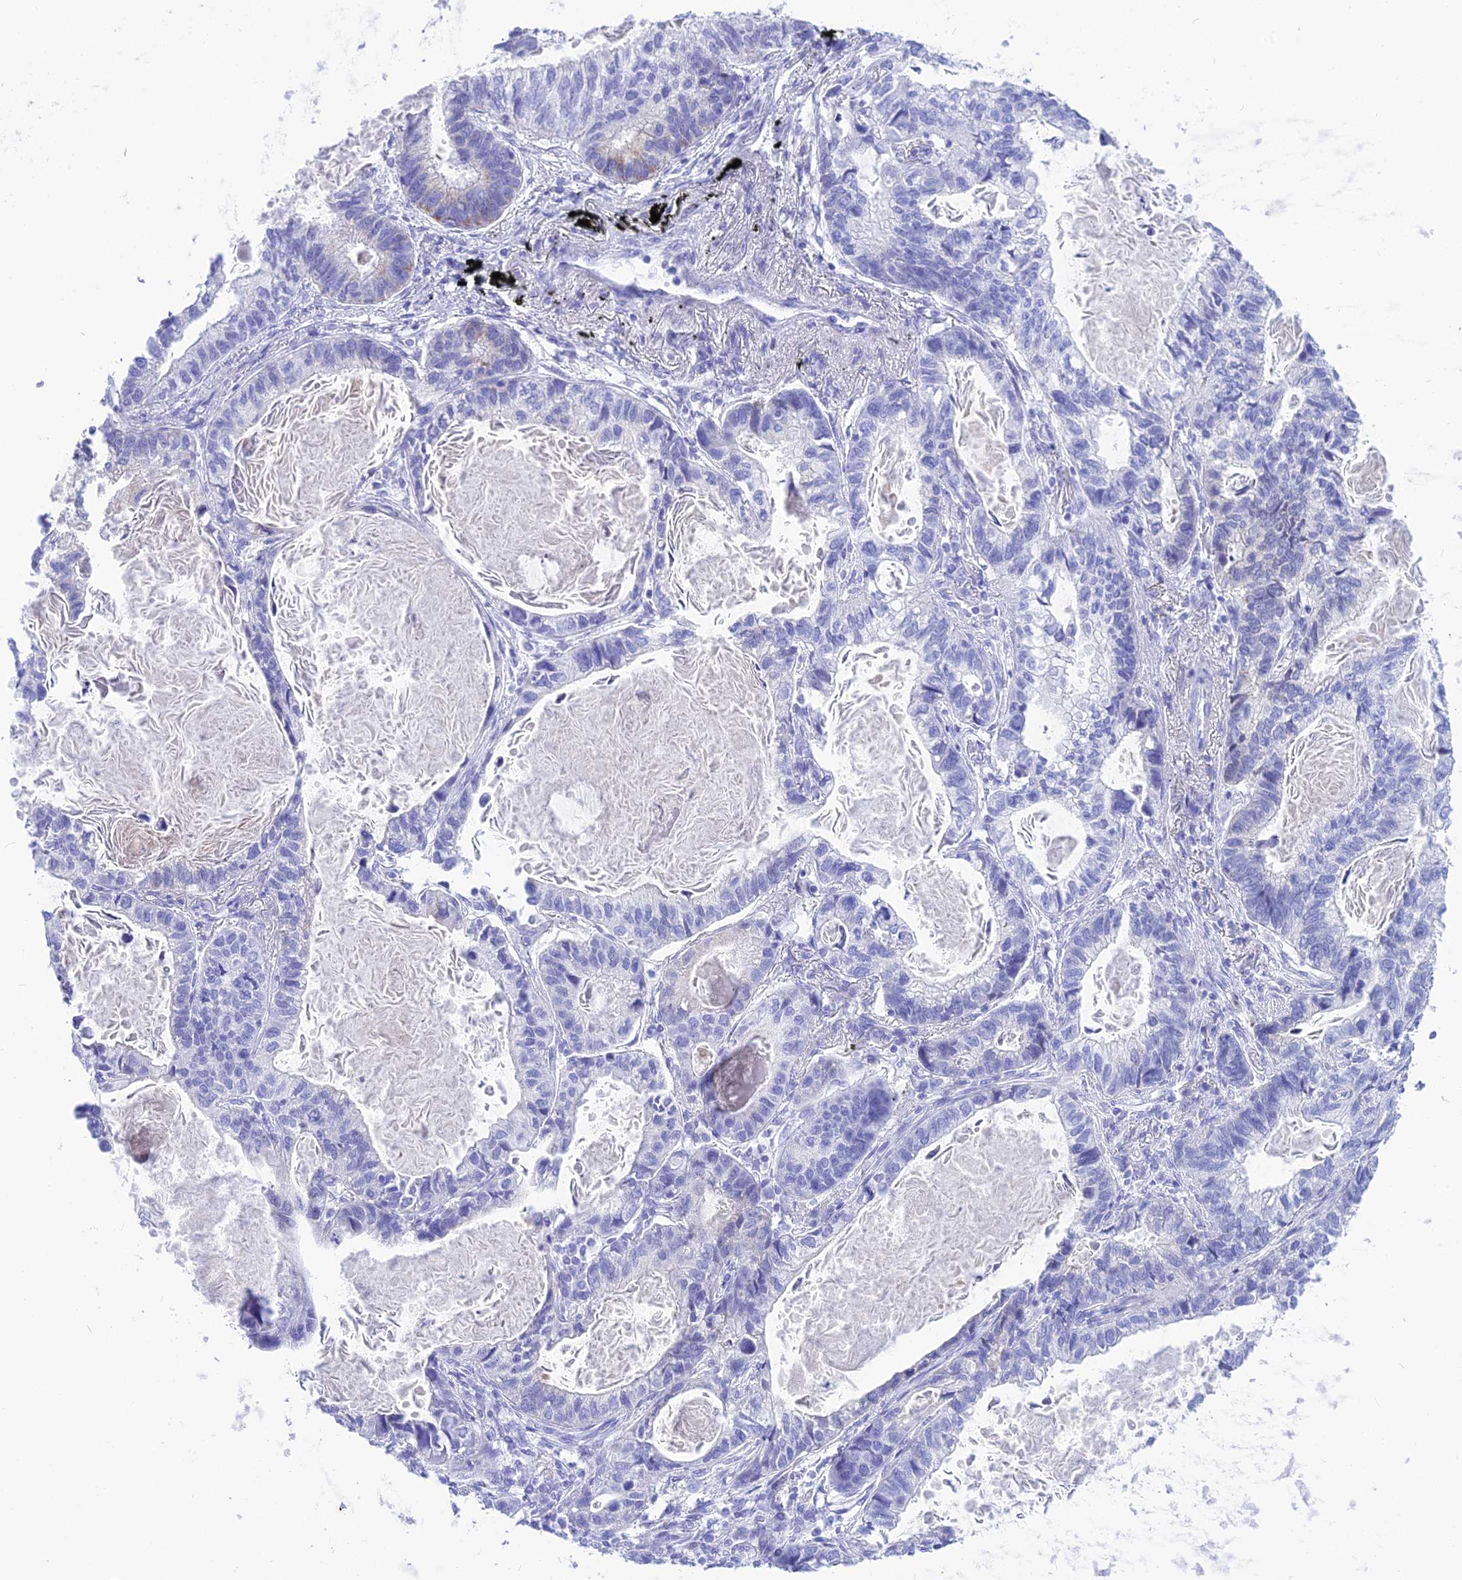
{"staining": {"intensity": "negative", "quantity": "none", "location": "none"}, "tissue": "lung cancer", "cell_type": "Tumor cells", "image_type": "cancer", "snomed": [{"axis": "morphology", "description": "Adenocarcinoma, NOS"}, {"axis": "topography", "description": "Lung"}], "caption": "Tumor cells show no significant protein expression in adenocarcinoma (lung).", "gene": "GLYATL1", "patient": {"sex": "male", "age": 67}}